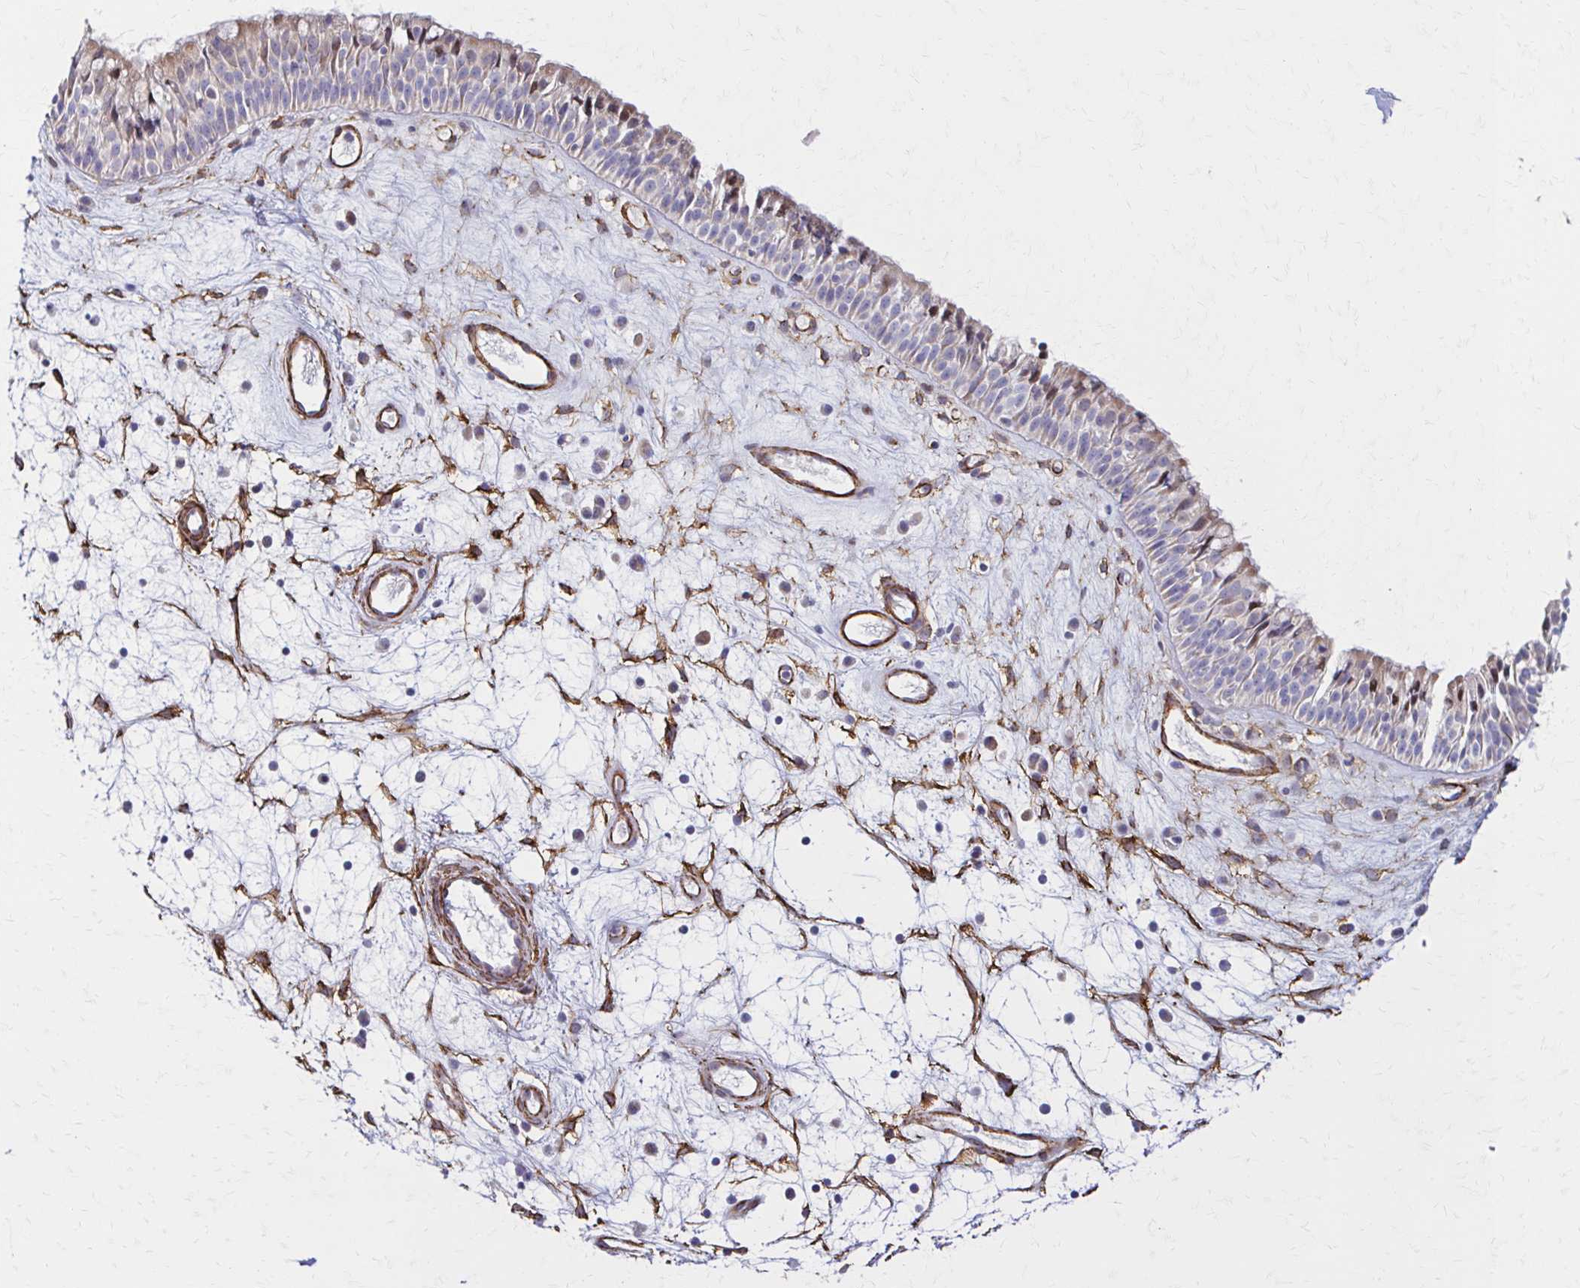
{"staining": {"intensity": "weak", "quantity": "25%-75%", "location": "cytoplasmic/membranous"}, "tissue": "nasopharynx", "cell_type": "Respiratory epithelial cells", "image_type": "normal", "snomed": [{"axis": "morphology", "description": "Normal tissue, NOS"}, {"axis": "topography", "description": "Nasopharynx"}], "caption": "A brown stain highlights weak cytoplasmic/membranous expression of a protein in respiratory epithelial cells of unremarkable nasopharynx.", "gene": "TIMMDC1", "patient": {"sex": "male", "age": 69}}